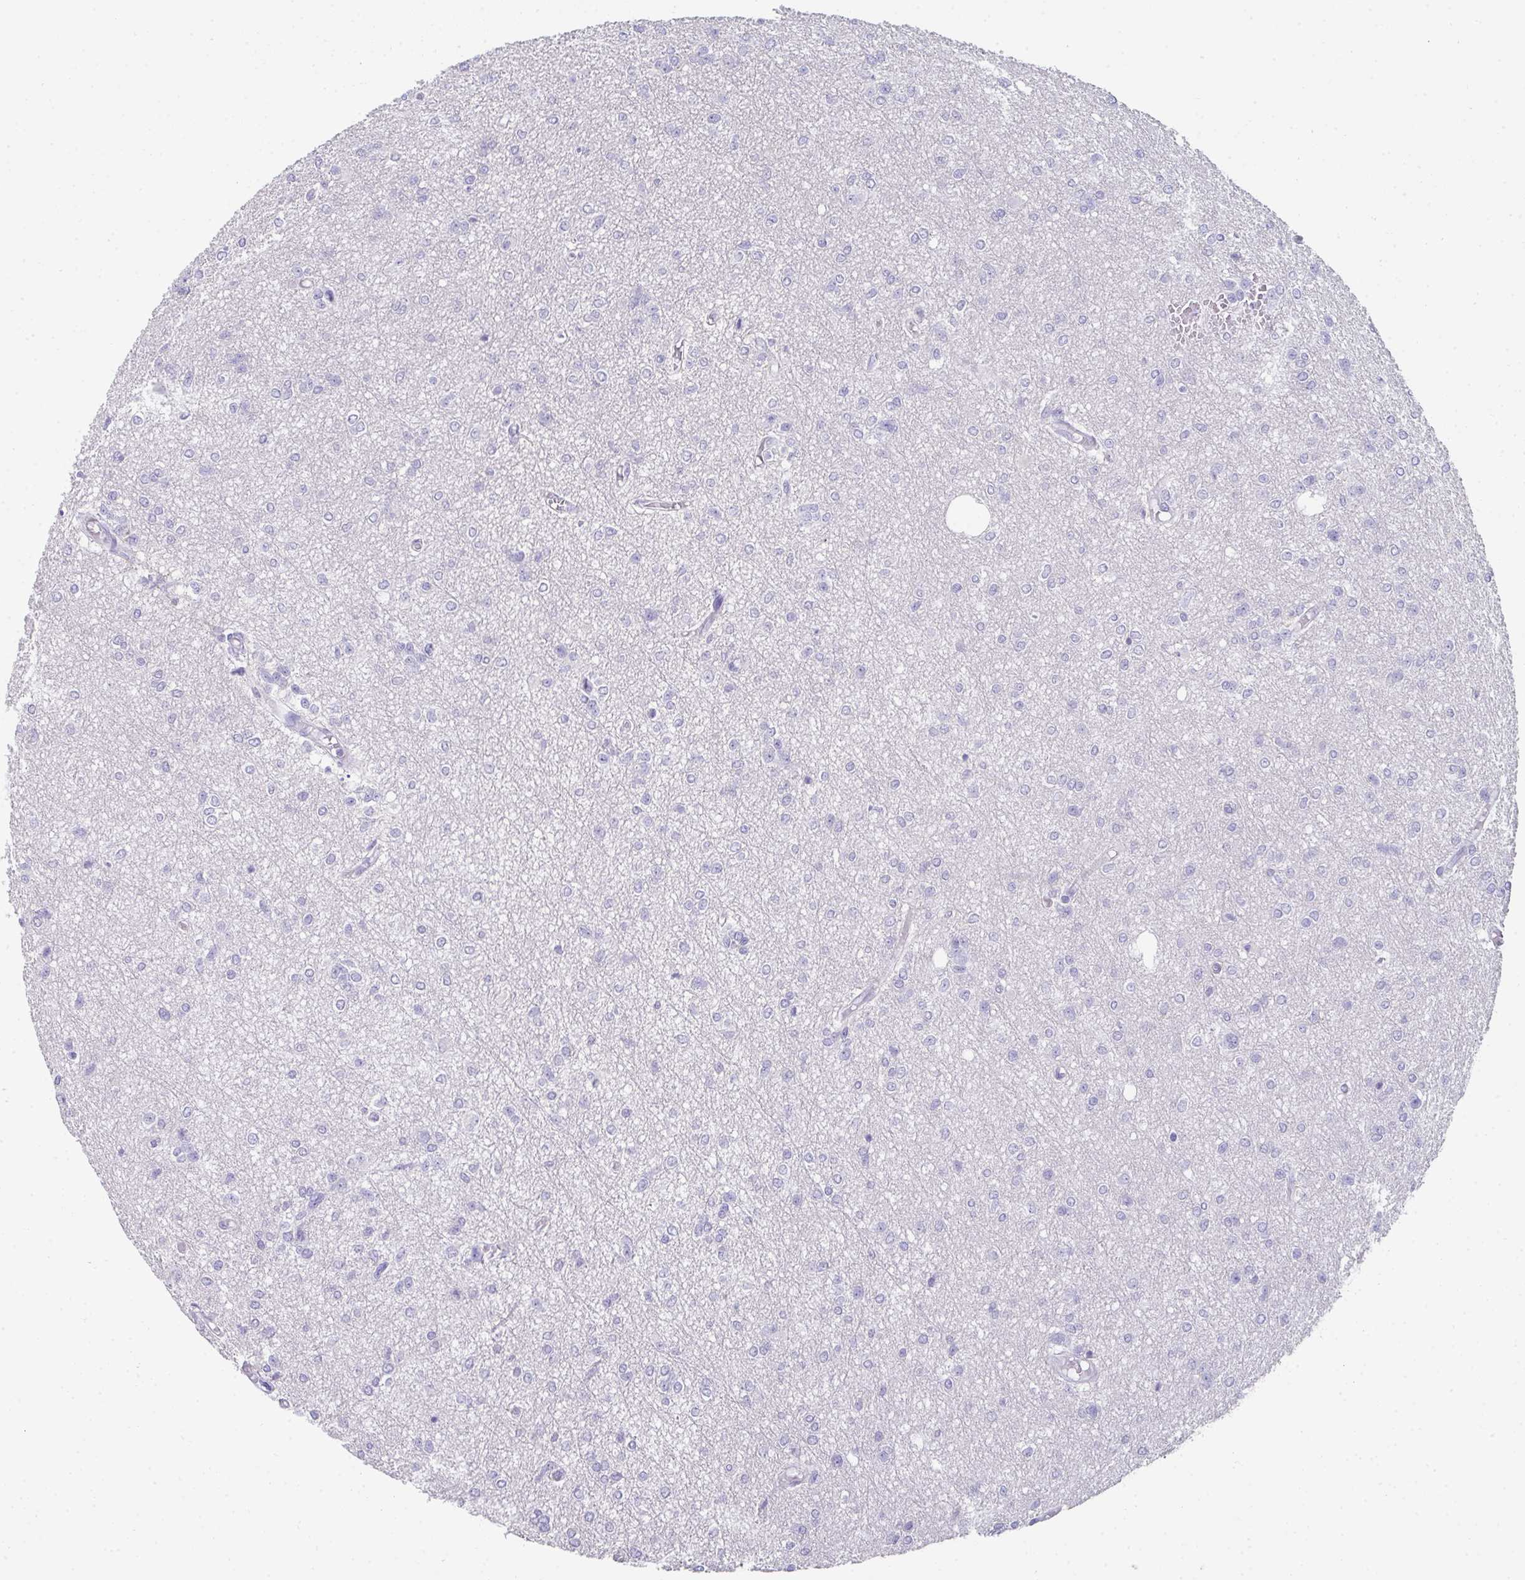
{"staining": {"intensity": "negative", "quantity": "none", "location": "none"}, "tissue": "glioma", "cell_type": "Tumor cells", "image_type": "cancer", "snomed": [{"axis": "morphology", "description": "Glioma, malignant, Low grade"}, {"axis": "topography", "description": "Brain"}], "caption": "High magnification brightfield microscopy of glioma stained with DAB (brown) and counterstained with hematoxylin (blue): tumor cells show no significant staining.", "gene": "RLF", "patient": {"sex": "male", "age": 26}}